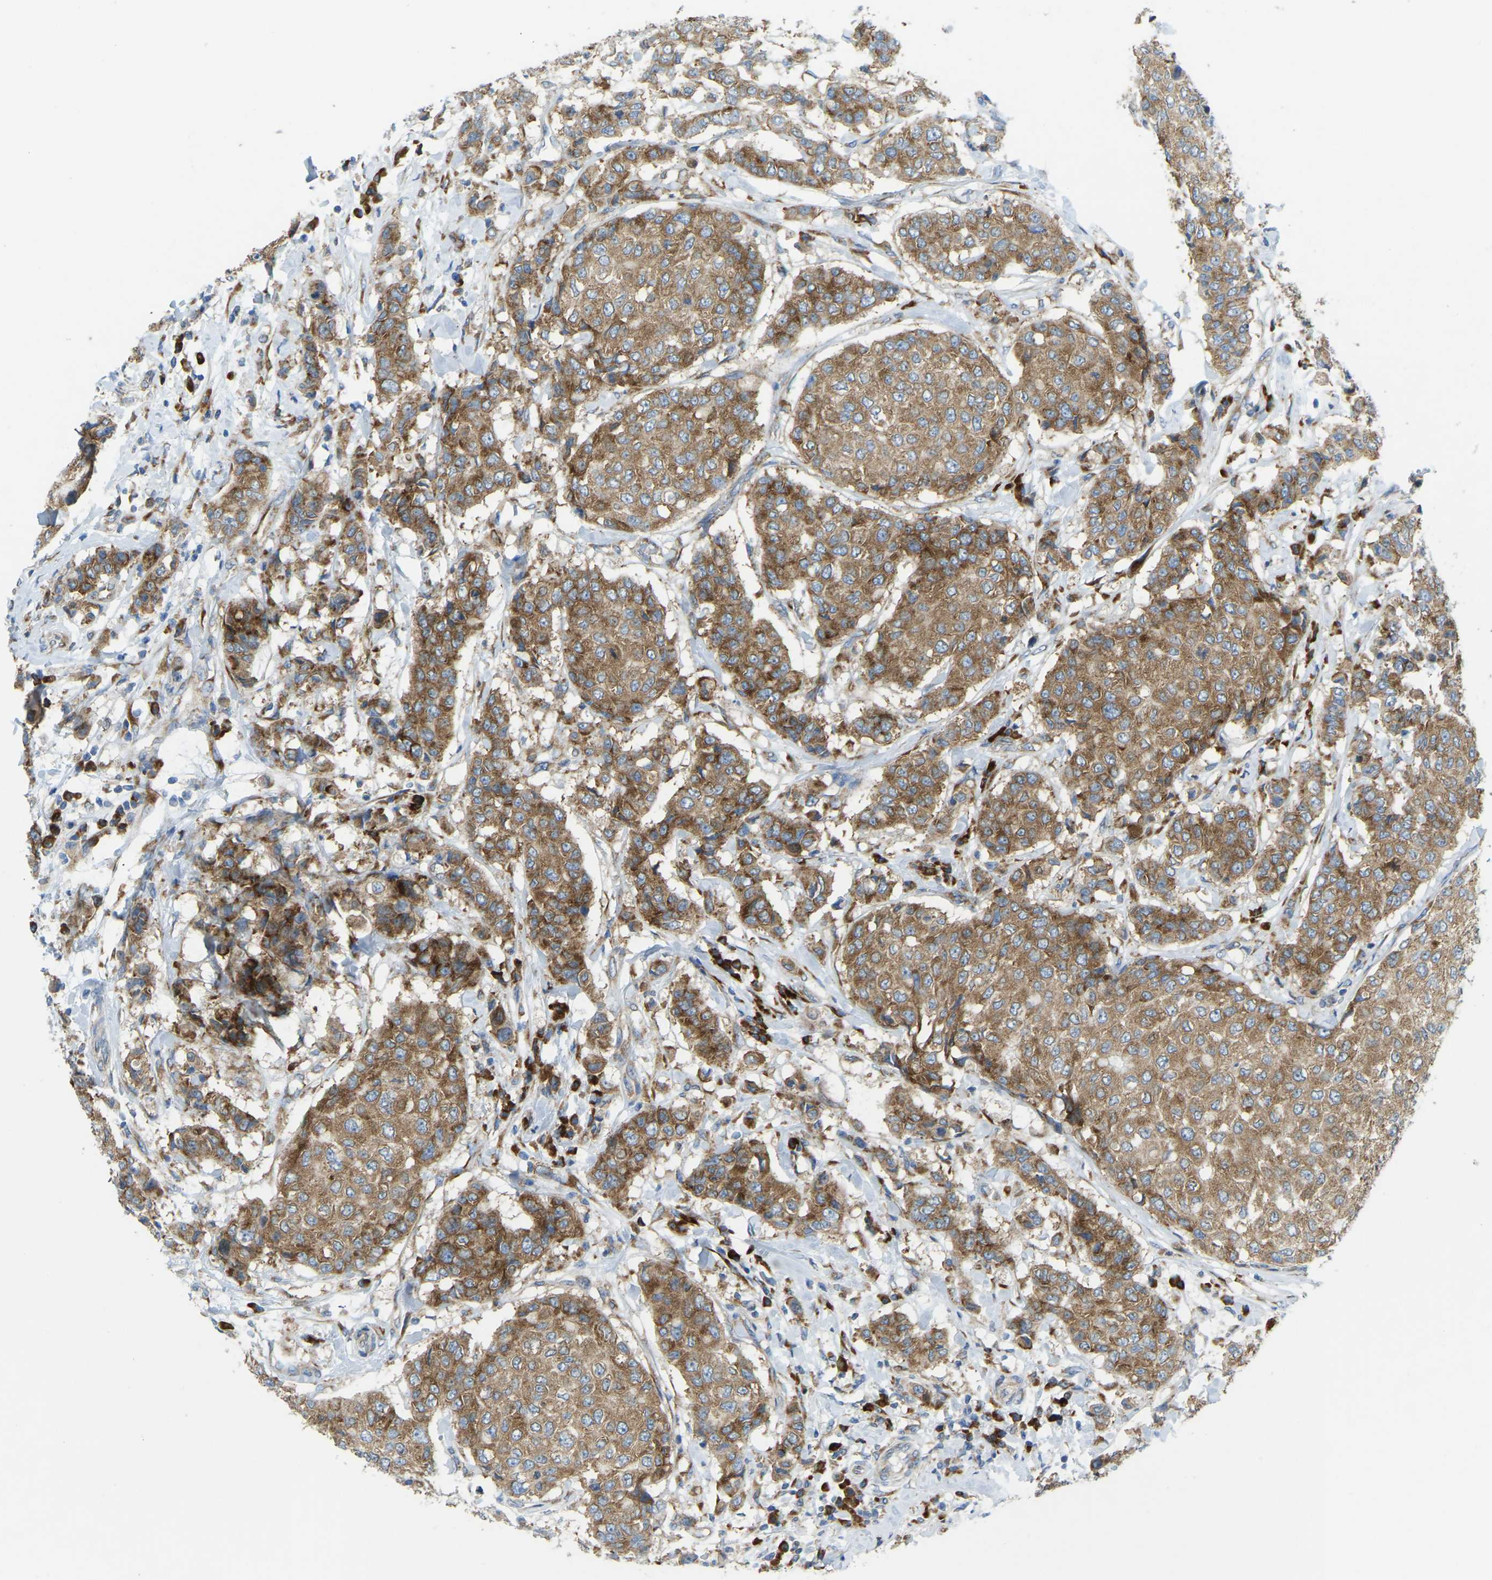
{"staining": {"intensity": "moderate", "quantity": ">75%", "location": "cytoplasmic/membranous"}, "tissue": "breast cancer", "cell_type": "Tumor cells", "image_type": "cancer", "snomed": [{"axis": "morphology", "description": "Duct carcinoma"}, {"axis": "topography", "description": "Breast"}], "caption": "Immunohistochemistry histopathology image of neoplastic tissue: infiltrating ductal carcinoma (breast) stained using immunohistochemistry (IHC) reveals medium levels of moderate protein expression localized specifically in the cytoplasmic/membranous of tumor cells, appearing as a cytoplasmic/membranous brown color.", "gene": "SND1", "patient": {"sex": "female", "age": 27}}